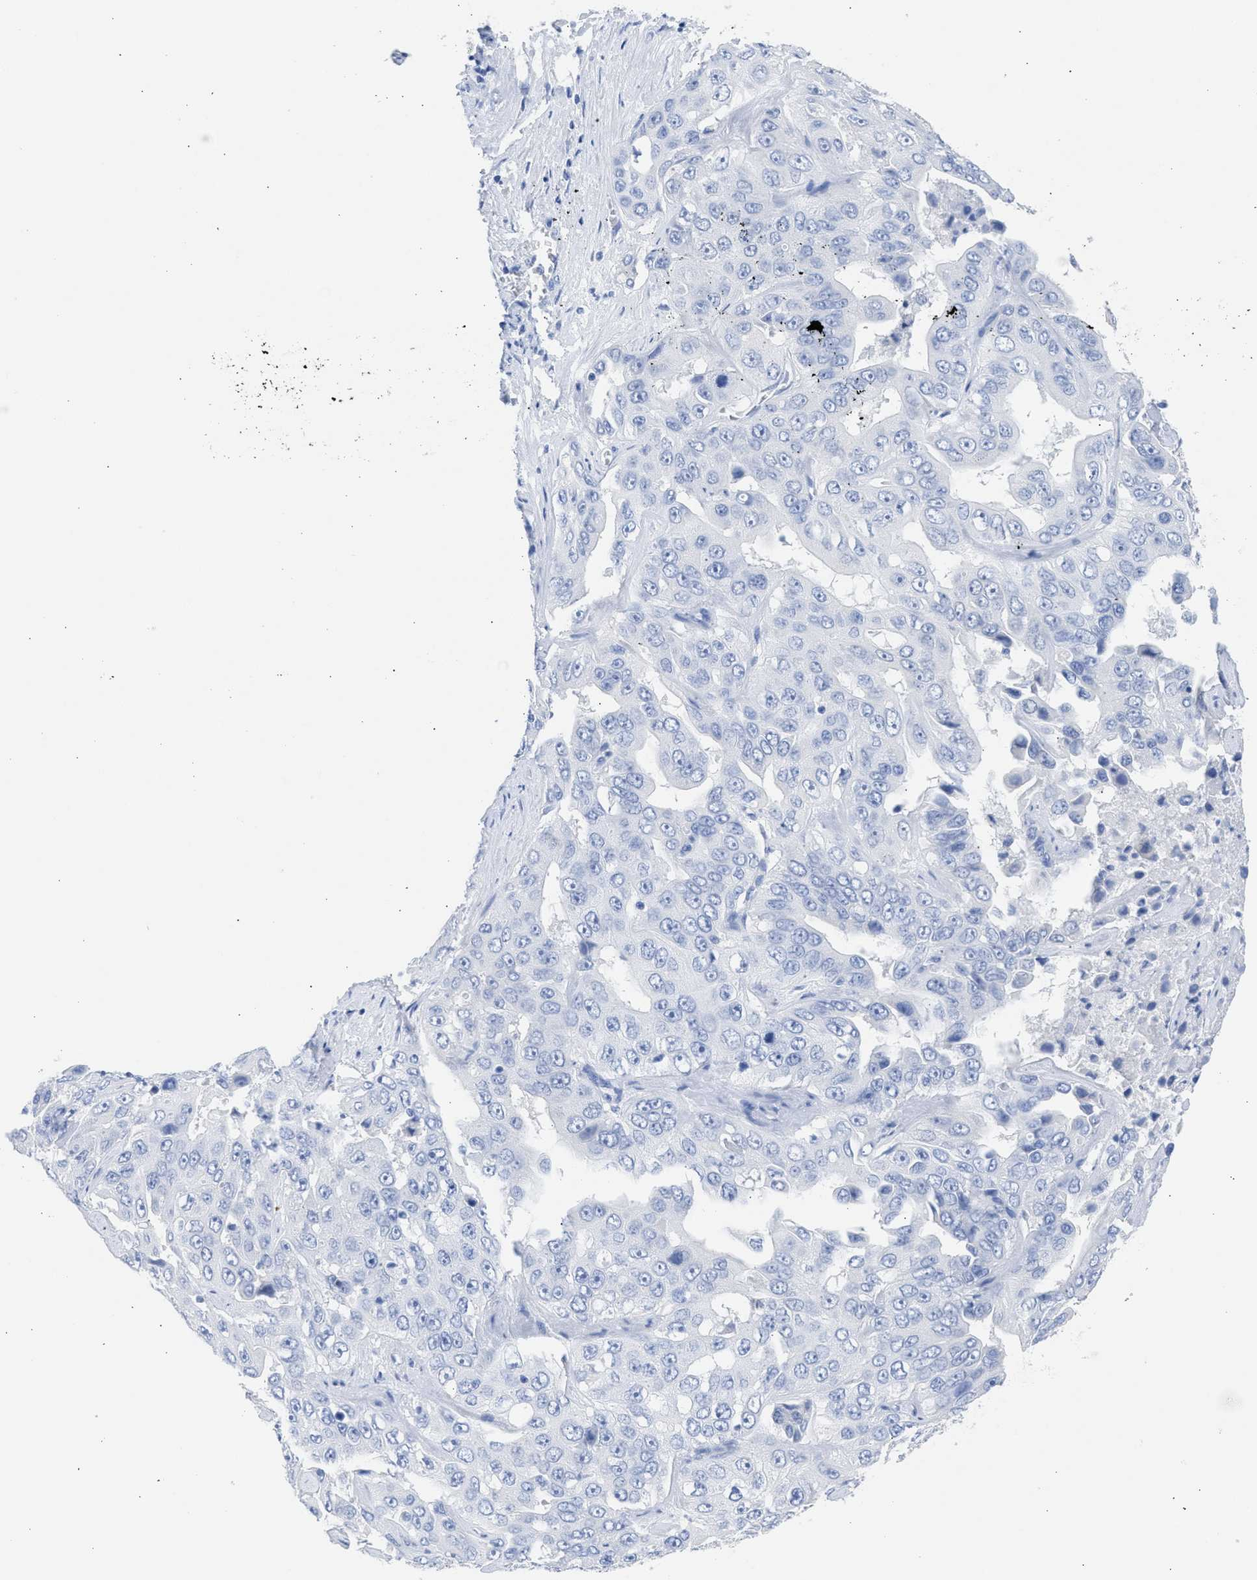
{"staining": {"intensity": "negative", "quantity": "none", "location": "none"}, "tissue": "liver cancer", "cell_type": "Tumor cells", "image_type": "cancer", "snomed": [{"axis": "morphology", "description": "Cholangiocarcinoma"}, {"axis": "topography", "description": "Liver"}], "caption": "Immunohistochemistry image of liver cancer stained for a protein (brown), which shows no expression in tumor cells.", "gene": "NCAM1", "patient": {"sex": "female", "age": 52}}